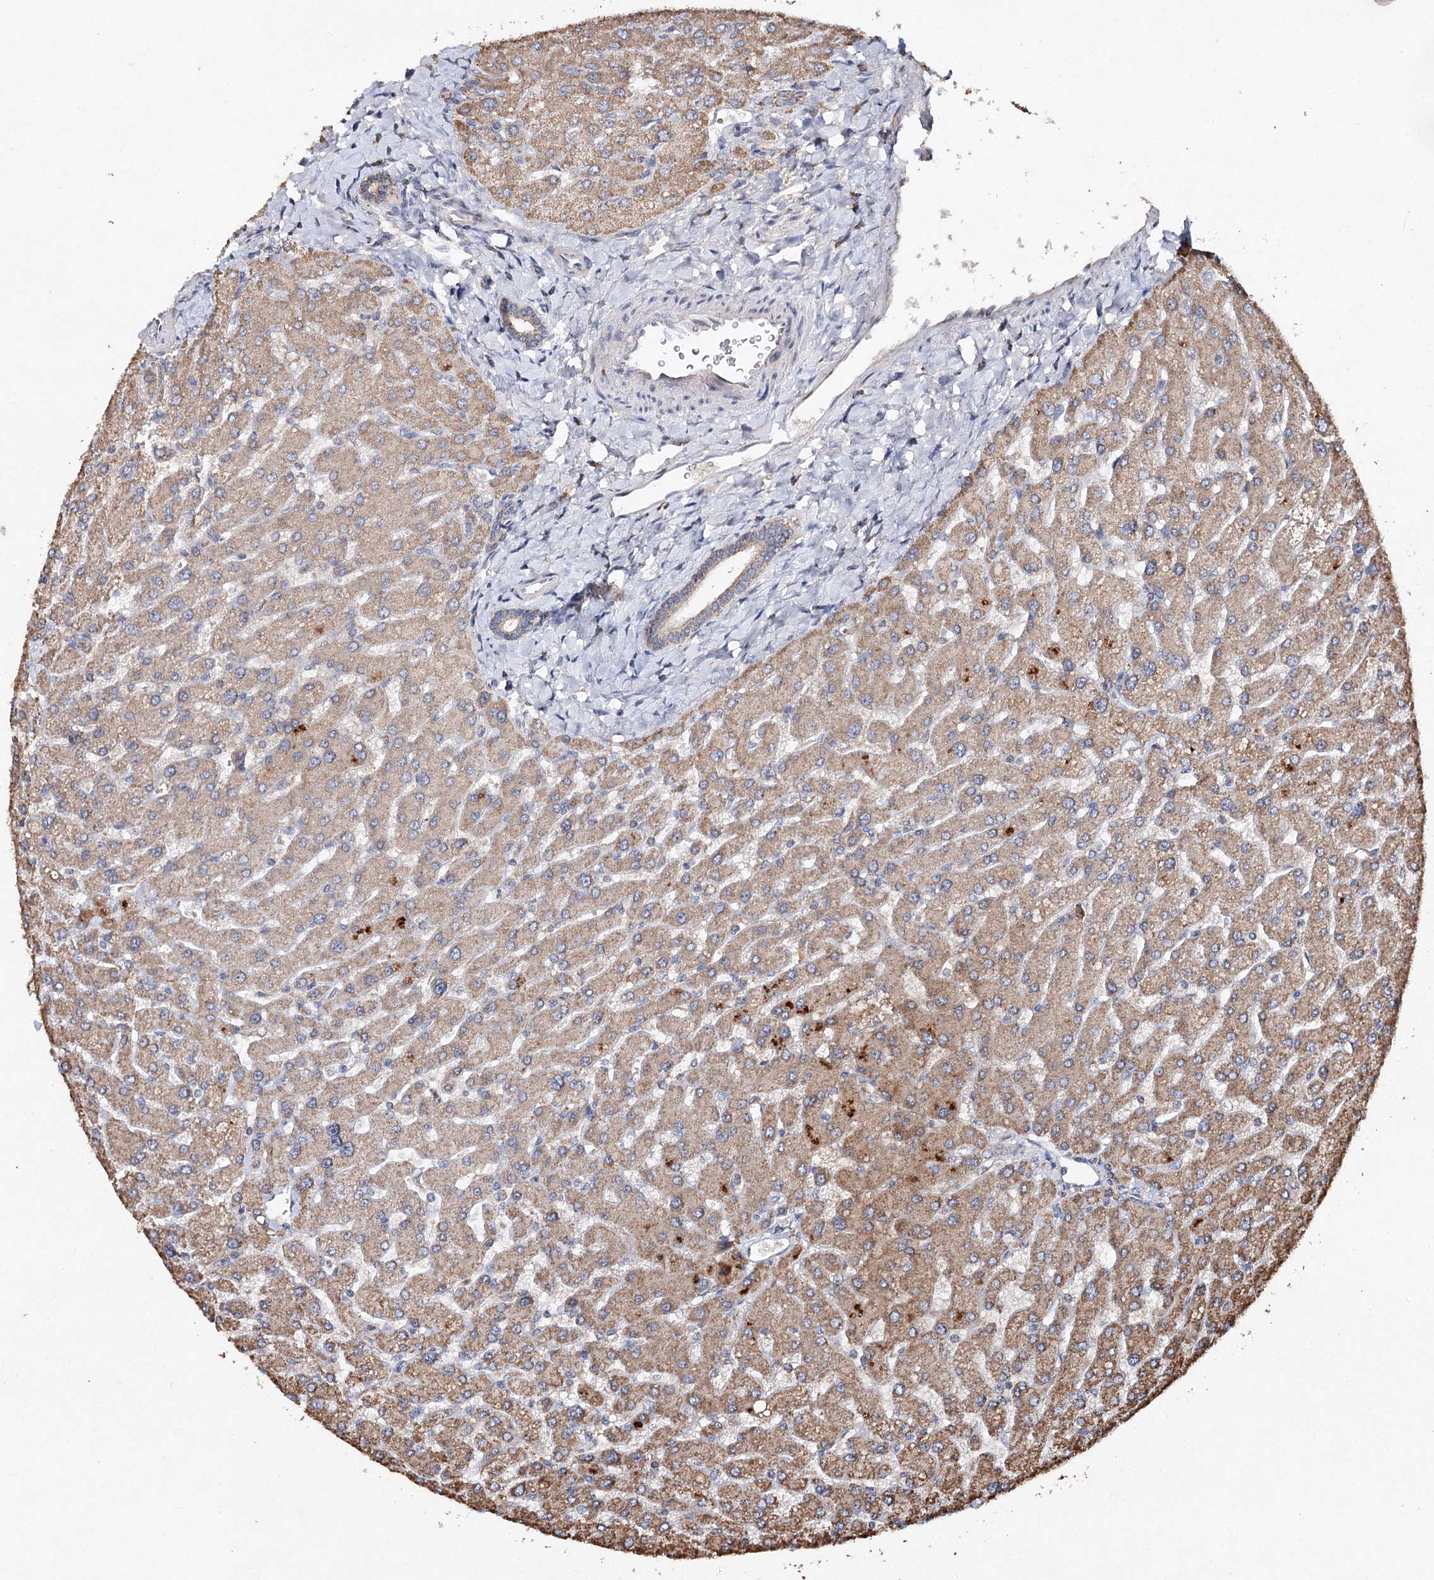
{"staining": {"intensity": "weak", "quantity": "25%-75%", "location": "cytoplasmic/membranous"}, "tissue": "liver", "cell_type": "Cholangiocytes", "image_type": "normal", "snomed": [{"axis": "morphology", "description": "Normal tissue, NOS"}, {"axis": "topography", "description": "Liver"}], "caption": "Protein staining of benign liver exhibits weak cytoplasmic/membranous positivity in approximately 25%-75% of cholangiocytes. (brown staining indicates protein expression, while blue staining denotes nuclei).", "gene": "PIK3CB", "patient": {"sex": "male", "age": 55}}